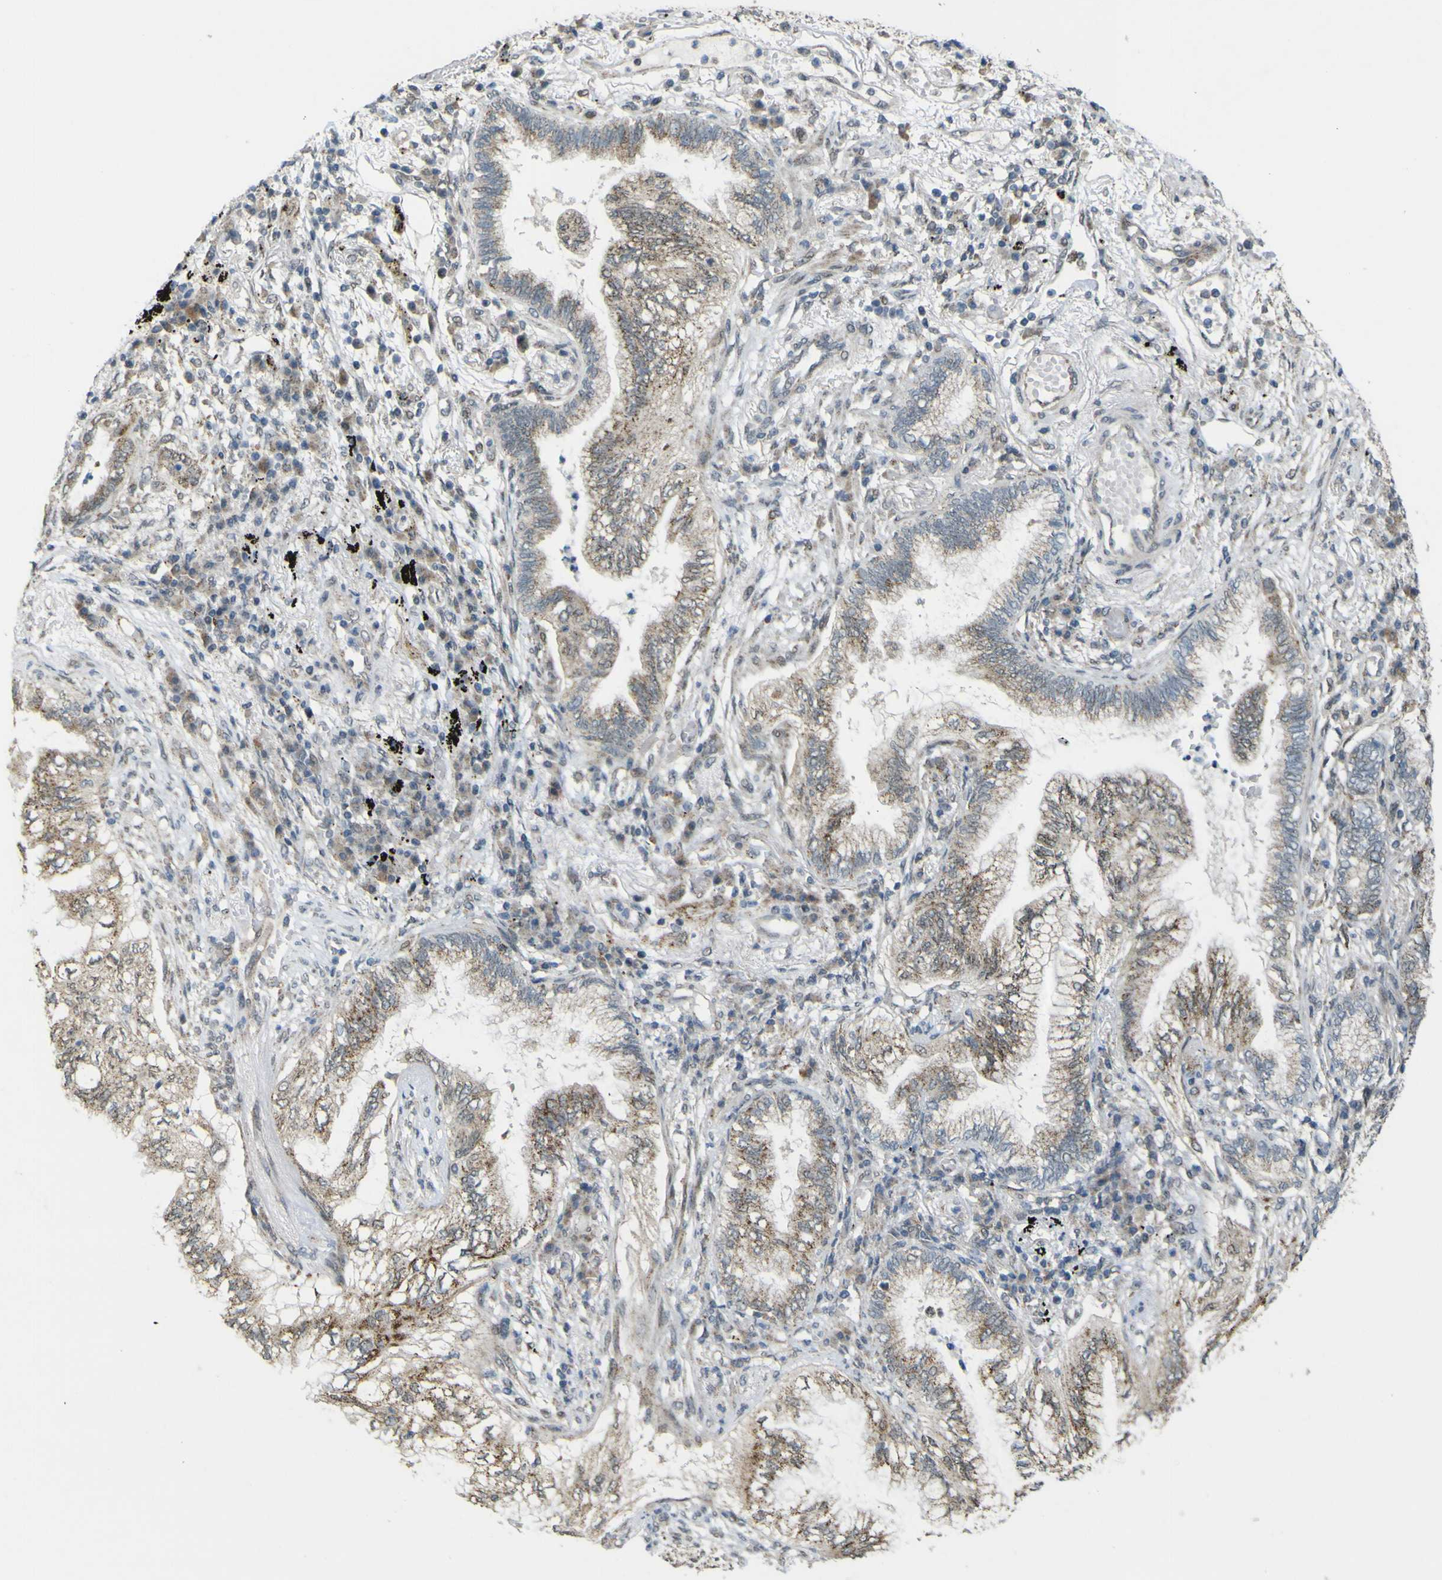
{"staining": {"intensity": "moderate", "quantity": ">75%", "location": "cytoplasmic/membranous"}, "tissue": "lung cancer", "cell_type": "Tumor cells", "image_type": "cancer", "snomed": [{"axis": "morphology", "description": "Normal tissue, NOS"}, {"axis": "morphology", "description": "Adenocarcinoma, NOS"}, {"axis": "topography", "description": "Bronchus"}, {"axis": "topography", "description": "Lung"}], "caption": "Lung adenocarcinoma stained with immunohistochemistry exhibits moderate cytoplasmic/membranous staining in about >75% of tumor cells. Nuclei are stained in blue.", "gene": "ACBD5", "patient": {"sex": "female", "age": 70}}